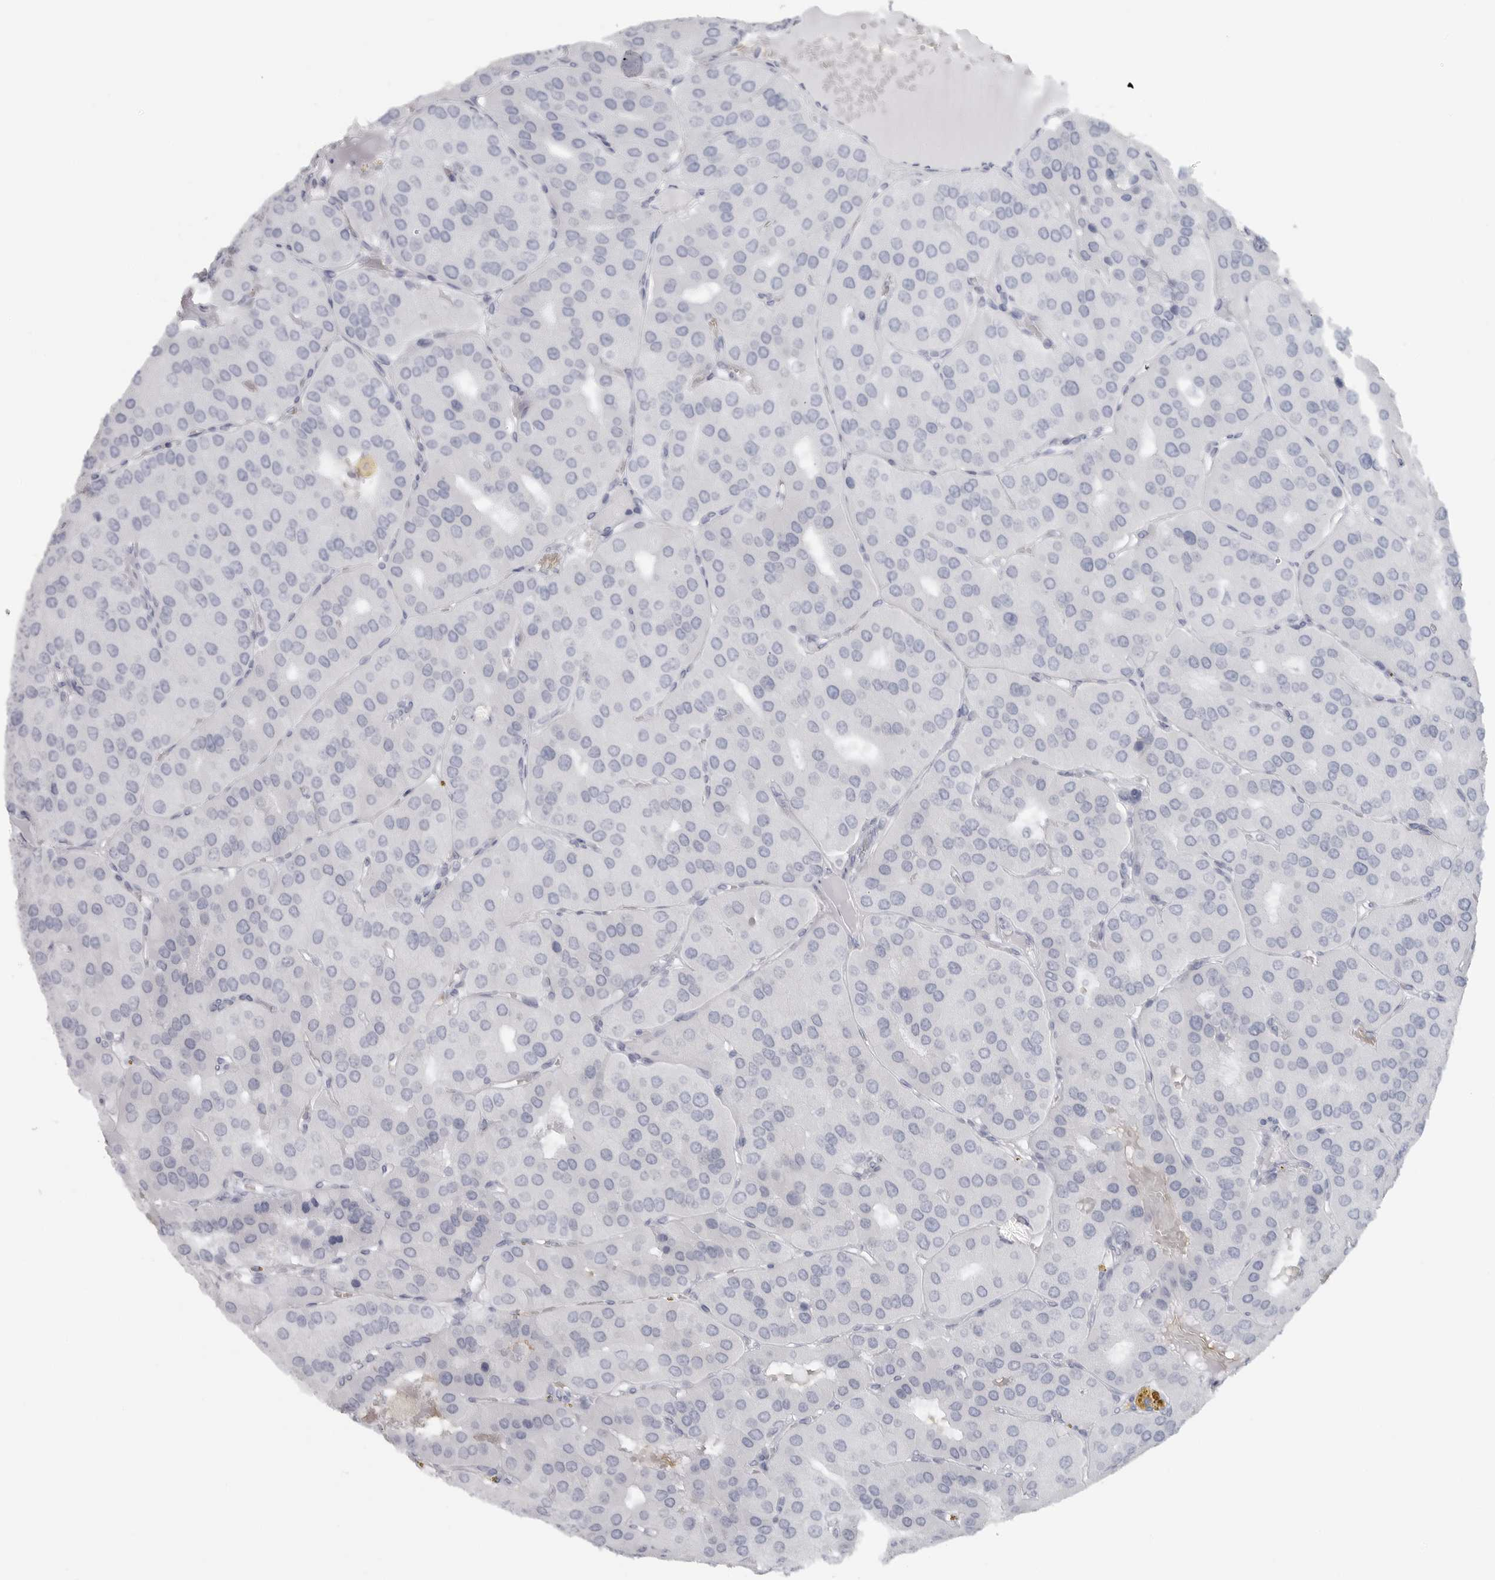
{"staining": {"intensity": "negative", "quantity": "none", "location": "none"}, "tissue": "parathyroid gland", "cell_type": "Glandular cells", "image_type": "normal", "snomed": [{"axis": "morphology", "description": "Normal tissue, NOS"}, {"axis": "morphology", "description": "Adenoma, NOS"}, {"axis": "topography", "description": "Parathyroid gland"}], "caption": "This histopathology image is of normal parathyroid gland stained with immunohistochemistry (IHC) to label a protein in brown with the nuclei are counter-stained blue. There is no positivity in glandular cells.", "gene": "EPB41", "patient": {"sex": "female", "age": 86}}